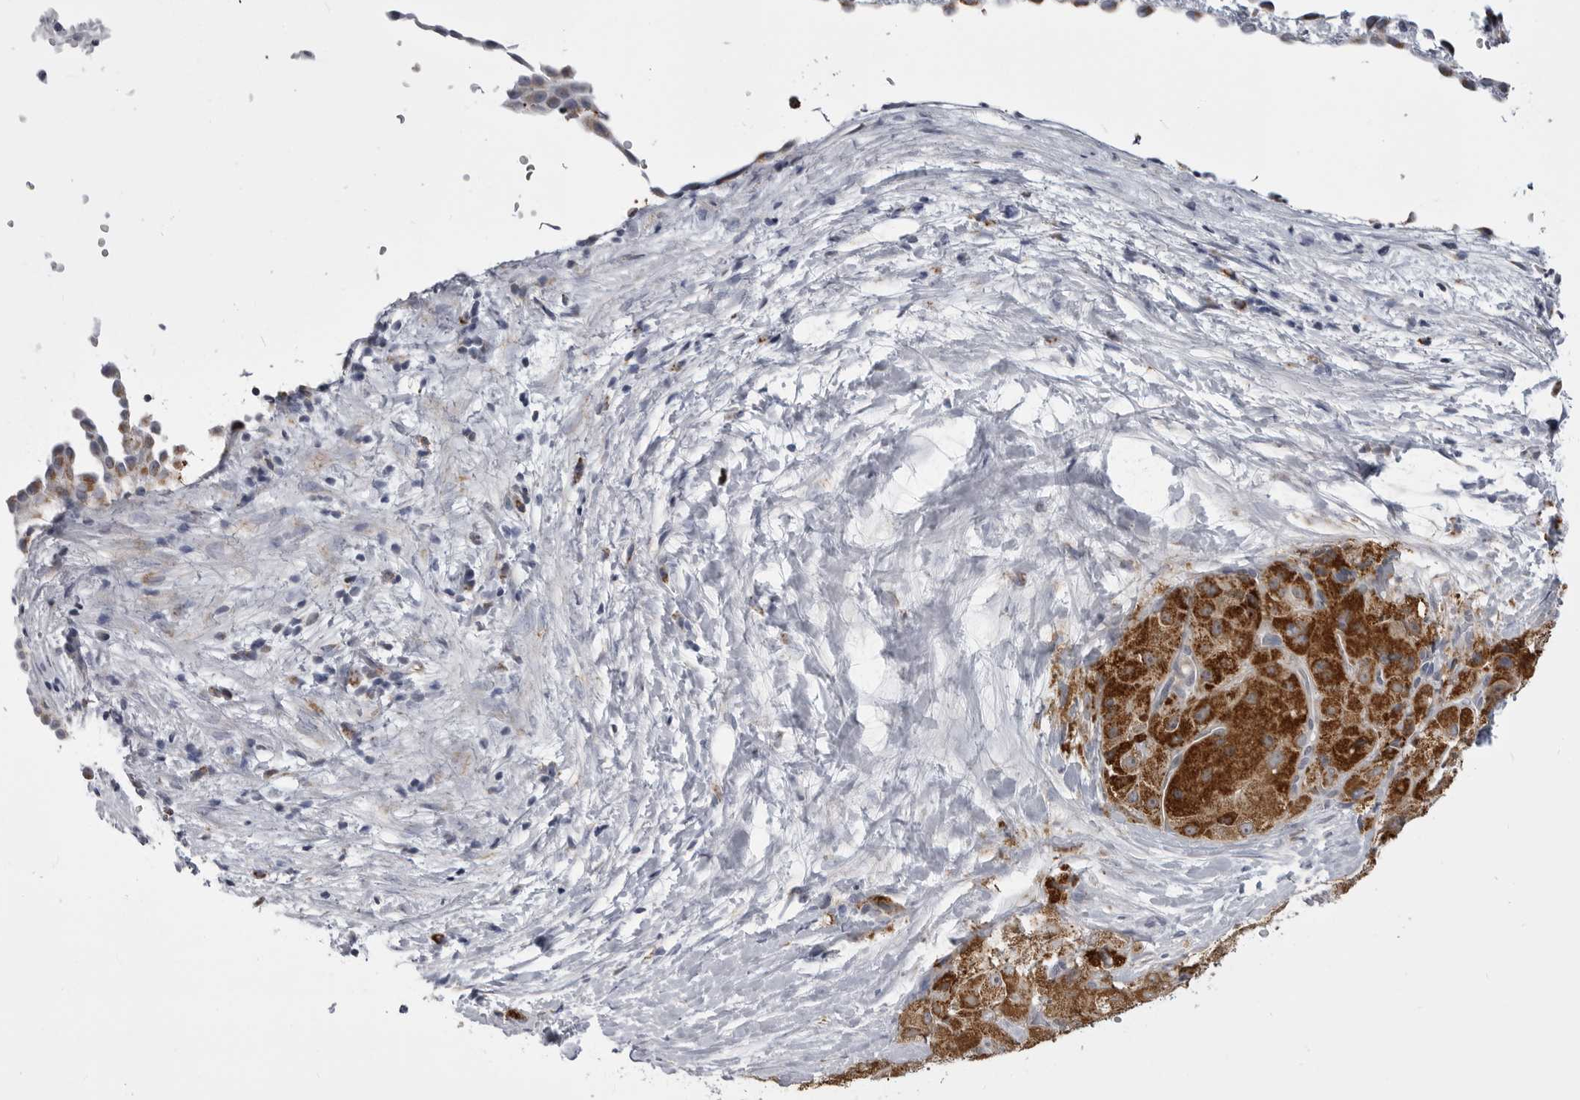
{"staining": {"intensity": "strong", "quantity": ">75%", "location": "cytoplasmic/membranous"}, "tissue": "liver cancer", "cell_type": "Tumor cells", "image_type": "cancer", "snomed": [{"axis": "morphology", "description": "Carcinoma, Hepatocellular, NOS"}, {"axis": "topography", "description": "Liver"}], "caption": "Immunohistochemistry (IHC) micrograph of neoplastic tissue: human liver hepatocellular carcinoma stained using IHC reveals high levels of strong protein expression localized specifically in the cytoplasmic/membranous of tumor cells, appearing as a cytoplasmic/membranous brown color.", "gene": "FH", "patient": {"sex": "male", "age": 80}}